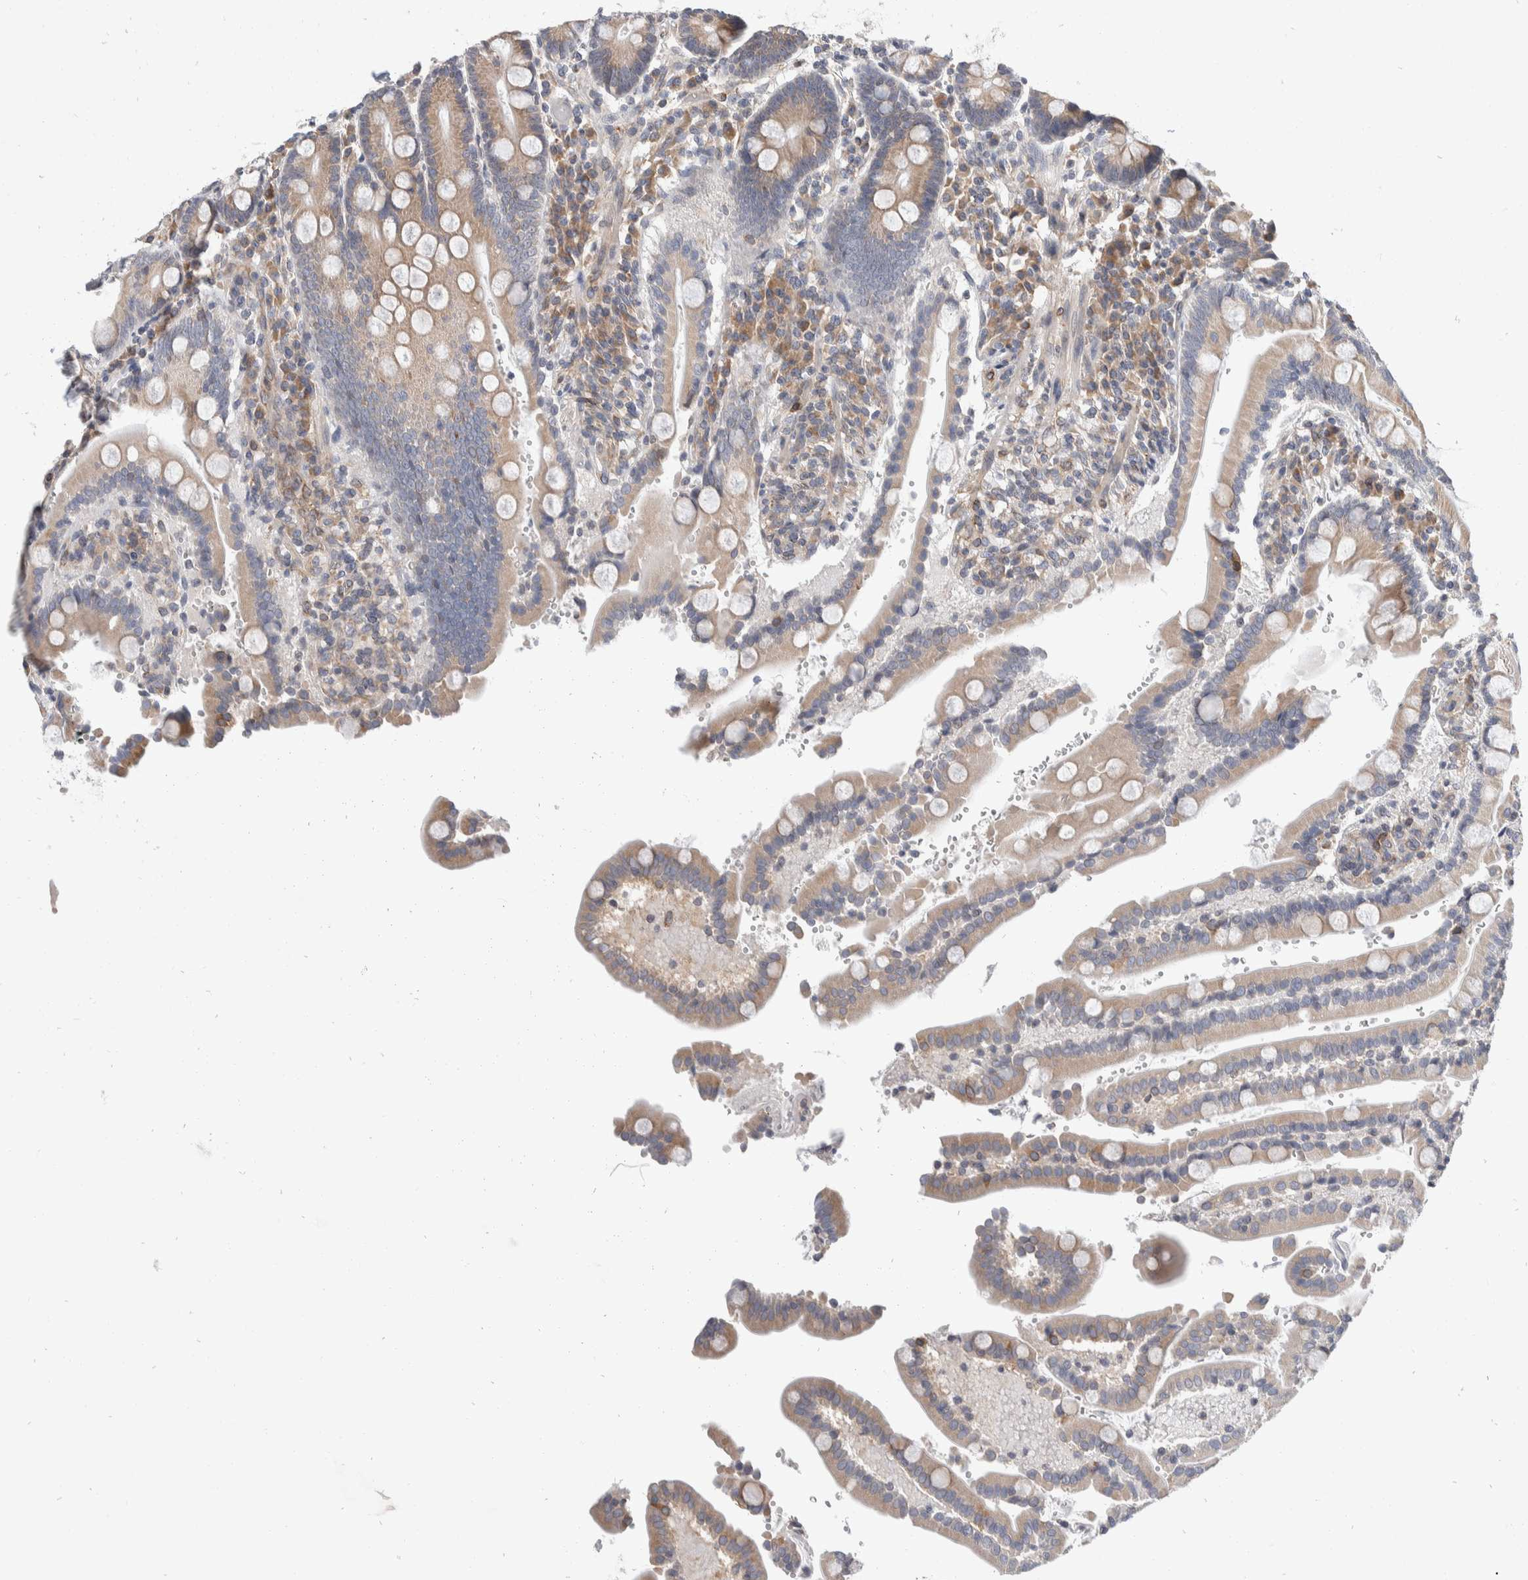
{"staining": {"intensity": "moderate", "quantity": "25%-75%", "location": "cytoplasmic/membranous"}, "tissue": "duodenum", "cell_type": "Glandular cells", "image_type": "normal", "snomed": [{"axis": "morphology", "description": "Normal tissue, NOS"}, {"axis": "topography", "description": "Small intestine, NOS"}], "caption": "Immunohistochemistry (IHC) staining of unremarkable duodenum, which displays medium levels of moderate cytoplasmic/membranous positivity in approximately 25%-75% of glandular cells indicating moderate cytoplasmic/membranous protein staining. The staining was performed using DAB (3,3'-diaminobenzidine) (brown) for protein detection and nuclei were counterstained in hematoxylin (blue).", "gene": "TMEM245", "patient": {"sex": "female", "age": 71}}